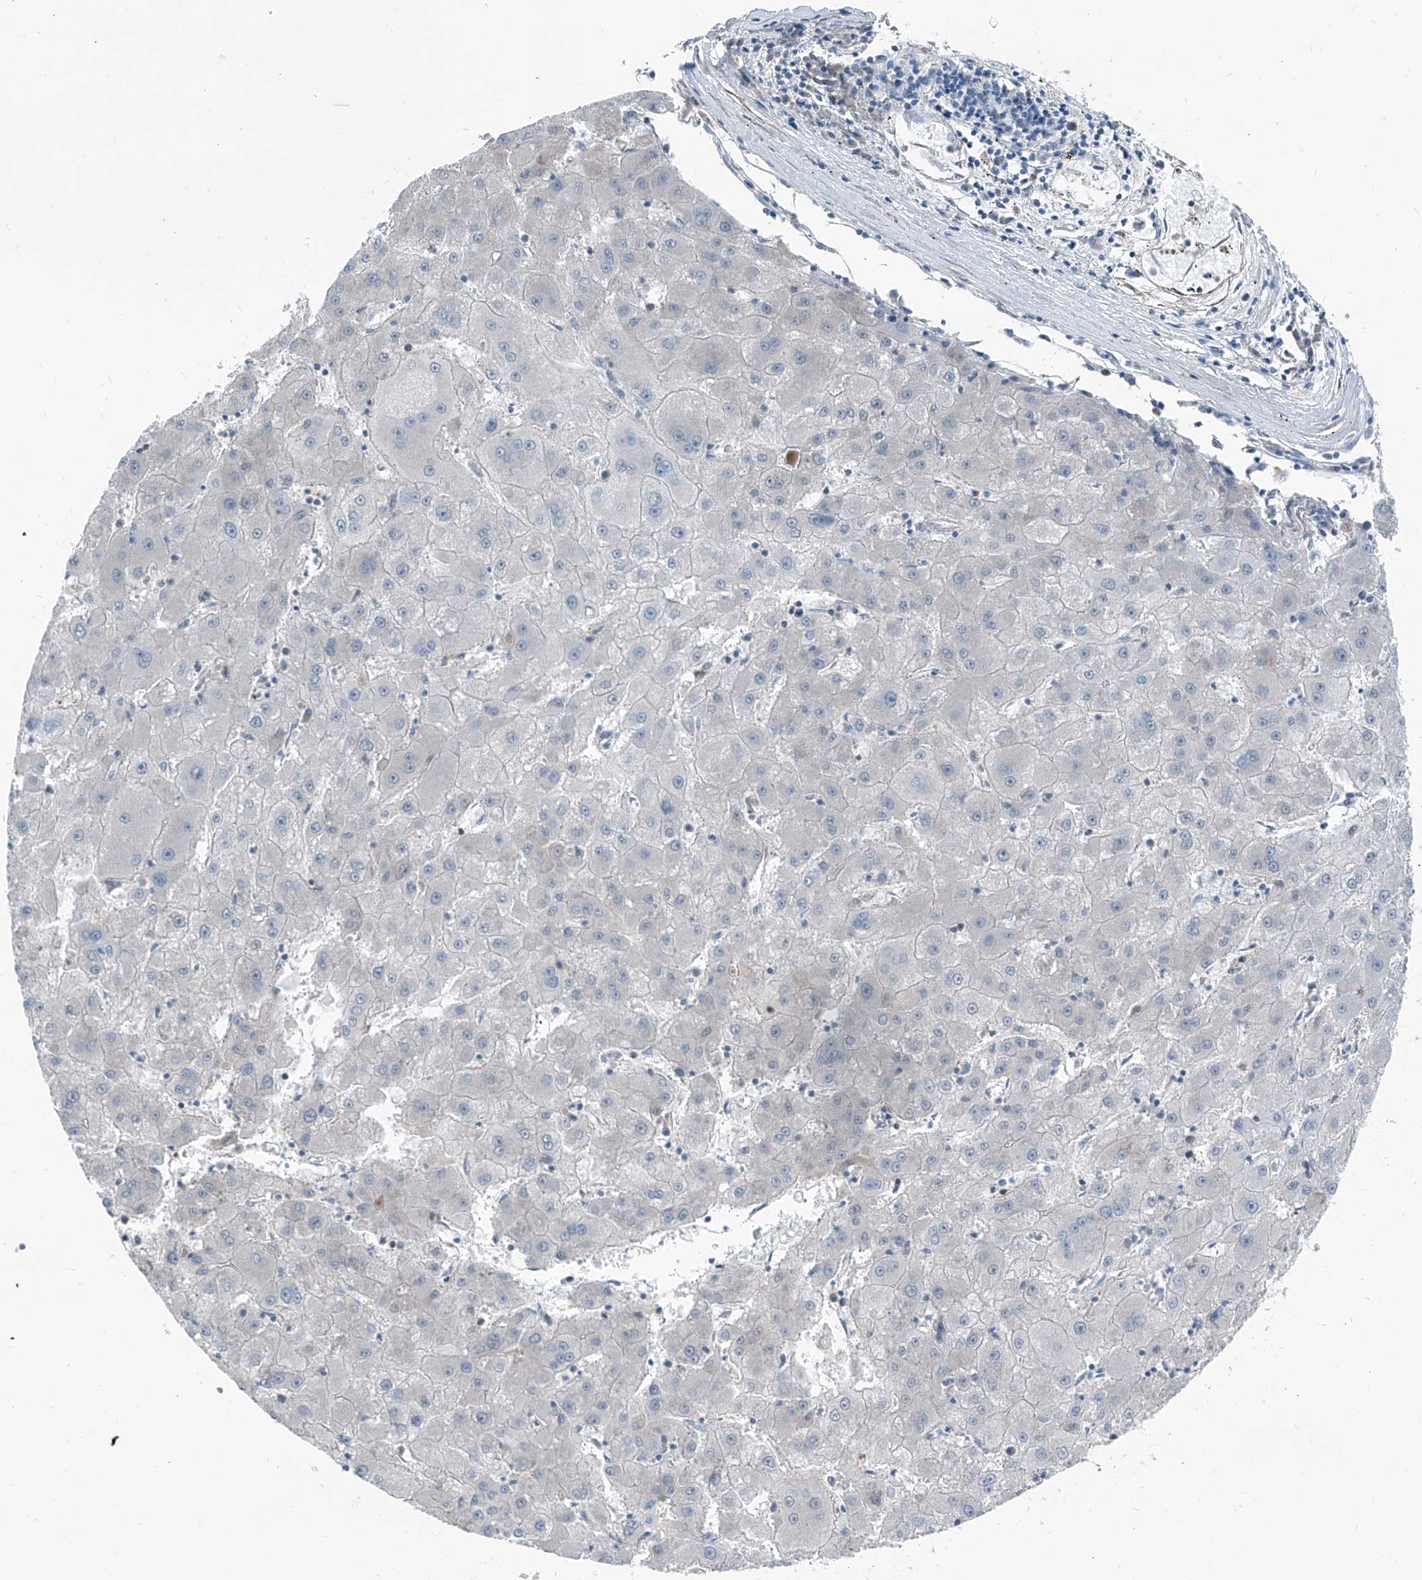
{"staining": {"intensity": "negative", "quantity": "none", "location": "none"}, "tissue": "liver cancer", "cell_type": "Tumor cells", "image_type": "cancer", "snomed": [{"axis": "morphology", "description": "Carcinoma, Hepatocellular, NOS"}, {"axis": "topography", "description": "Liver"}], "caption": "High power microscopy micrograph of an immunohistochemistry histopathology image of liver cancer (hepatocellular carcinoma), revealing no significant positivity in tumor cells.", "gene": "HSPB11", "patient": {"sex": "male", "age": 72}}